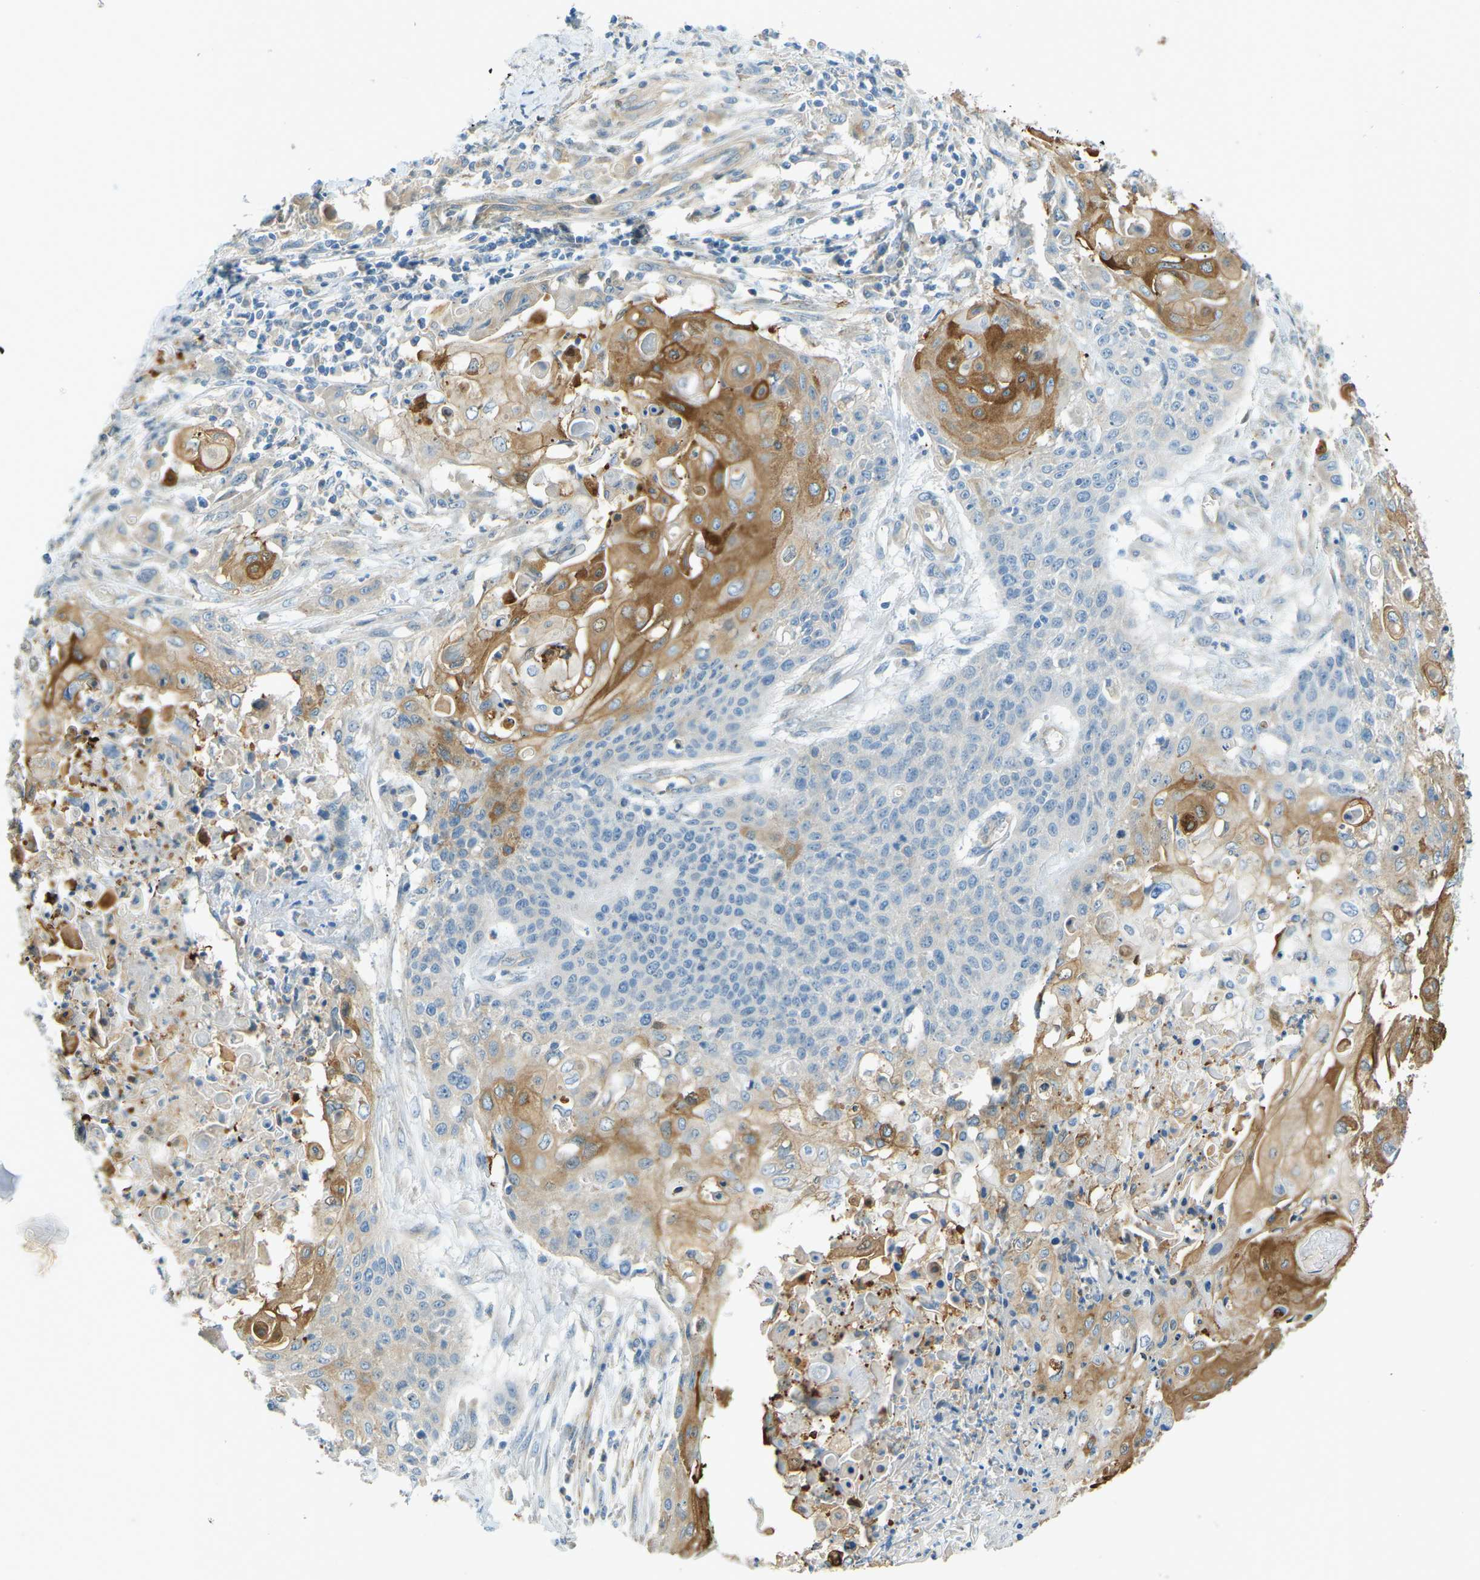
{"staining": {"intensity": "strong", "quantity": "25%-75%", "location": "cytoplasmic/membranous"}, "tissue": "cervical cancer", "cell_type": "Tumor cells", "image_type": "cancer", "snomed": [{"axis": "morphology", "description": "Squamous cell carcinoma, NOS"}, {"axis": "topography", "description": "Cervix"}], "caption": "Human cervical cancer (squamous cell carcinoma) stained with a protein marker shows strong staining in tumor cells.", "gene": "ZNF367", "patient": {"sex": "female", "age": 39}}